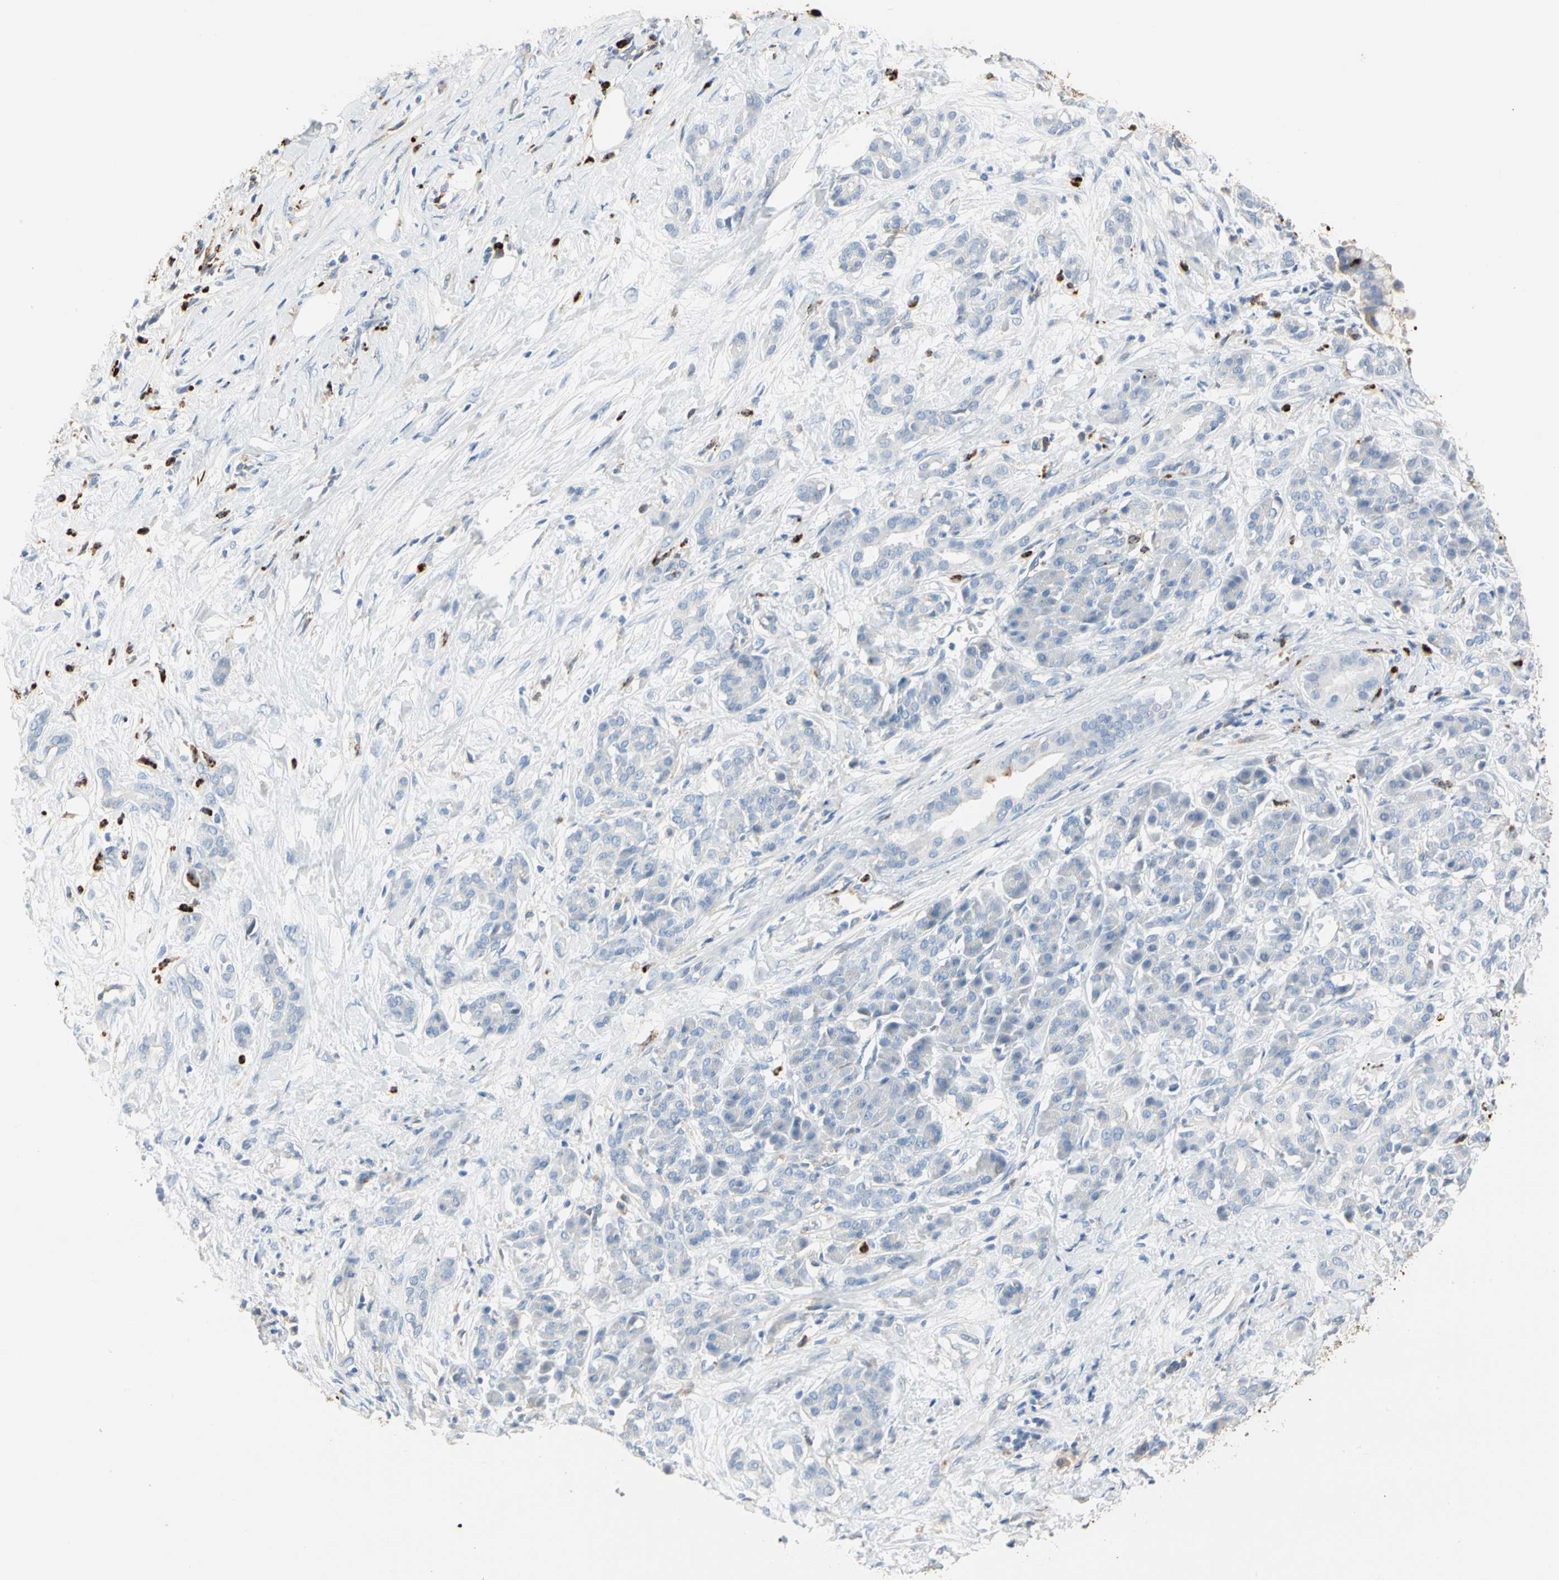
{"staining": {"intensity": "negative", "quantity": "none", "location": "none"}, "tissue": "pancreatic cancer", "cell_type": "Tumor cells", "image_type": "cancer", "snomed": [{"axis": "morphology", "description": "Adenocarcinoma, NOS"}, {"axis": "topography", "description": "Pancreas"}], "caption": "Pancreatic adenocarcinoma was stained to show a protein in brown. There is no significant staining in tumor cells.", "gene": "CLEC4A", "patient": {"sex": "male", "age": 41}}